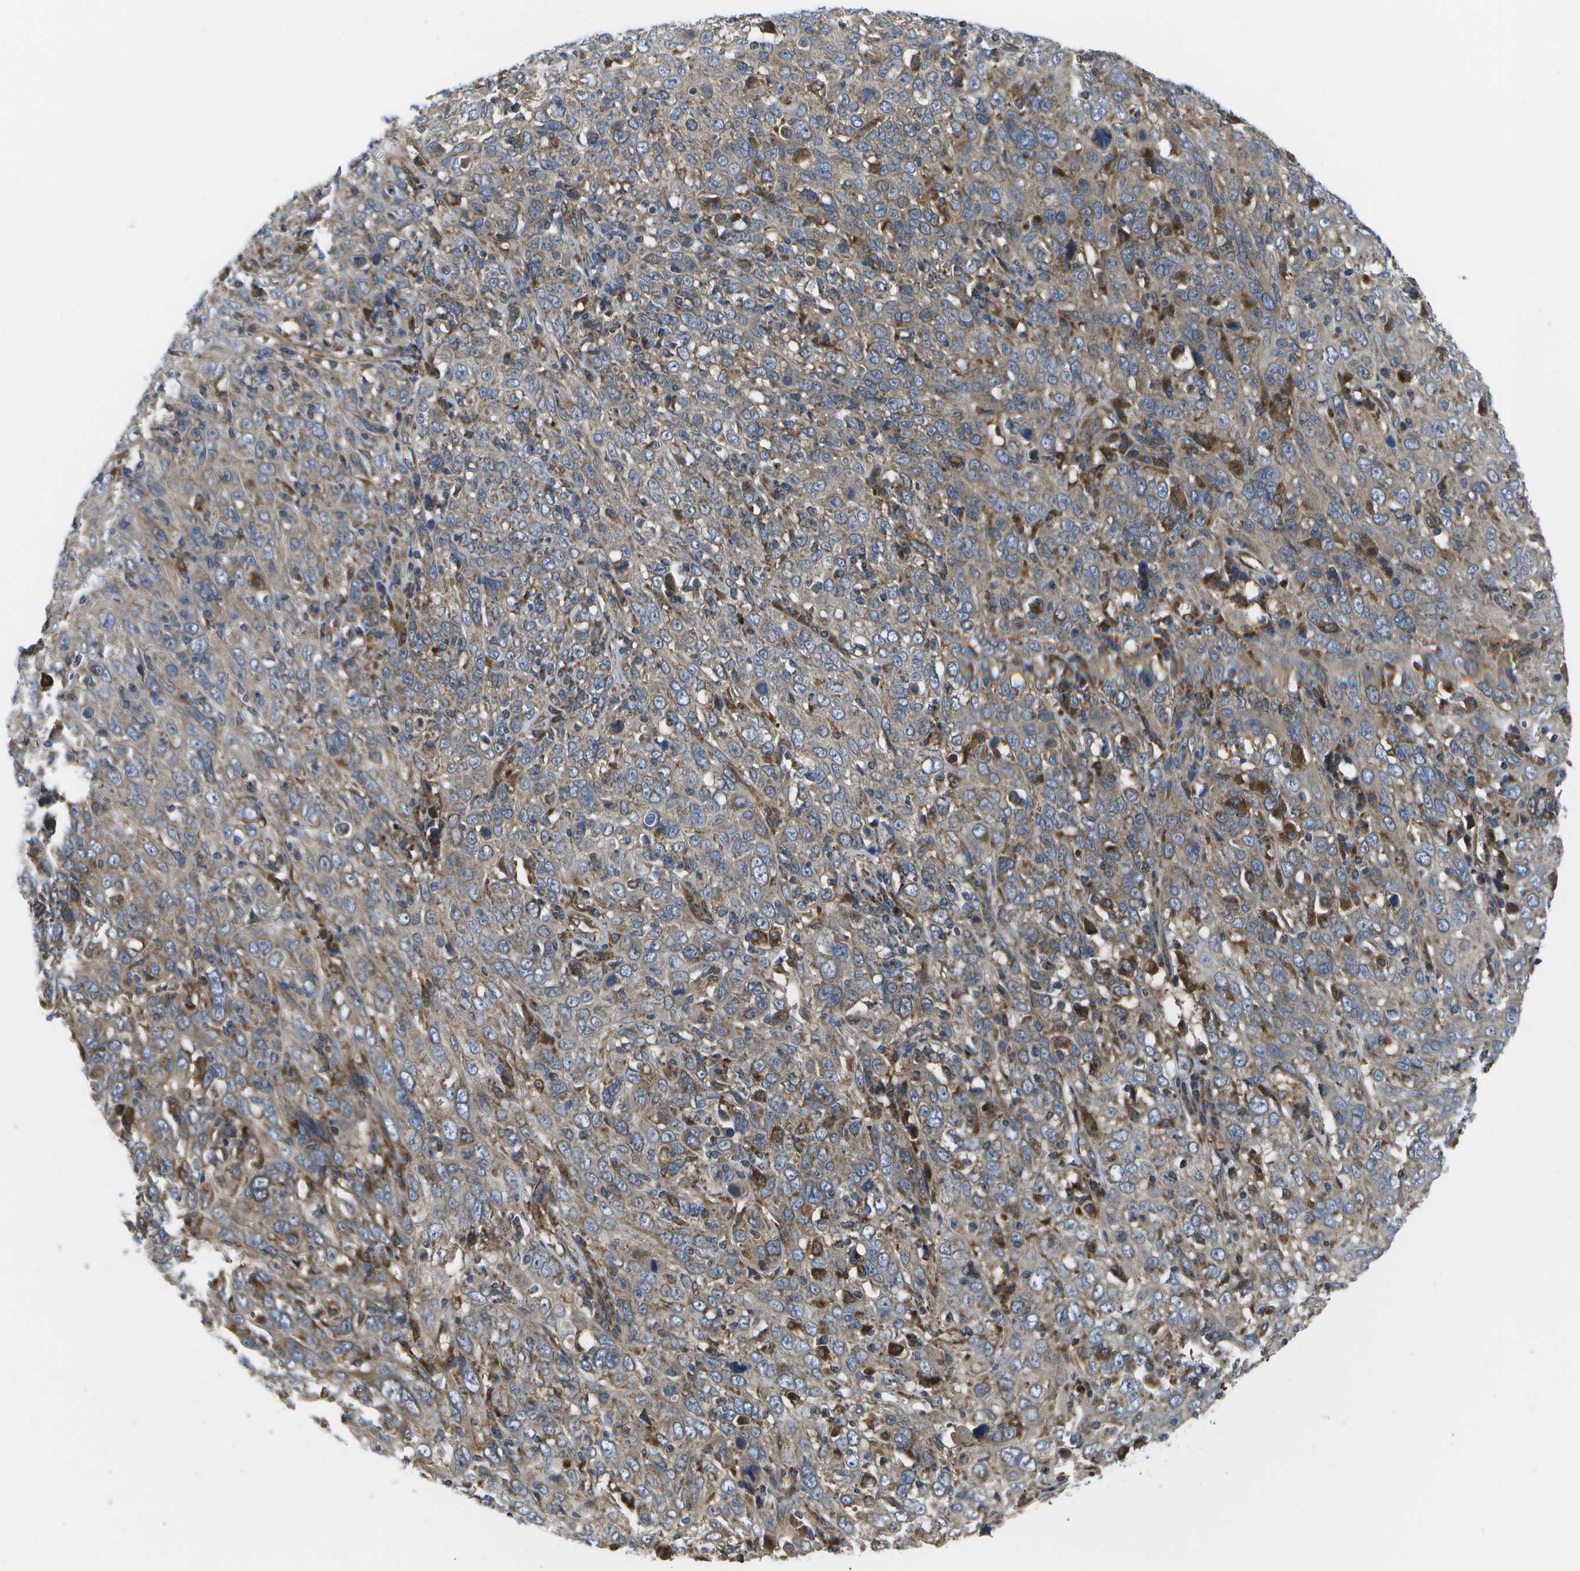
{"staining": {"intensity": "moderate", "quantity": ">75%", "location": "cytoplasmic/membranous"}, "tissue": "cervical cancer", "cell_type": "Tumor cells", "image_type": "cancer", "snomed": [{"axis": "morphology", "description": "Squamous cell carcinoma, NOS"}, {"axis": "topography", "description": "Cervix"}], "caption": "Tumor cells exhibit moderate cytoplasmic/membranous expression in about >75% of cells in squamous cell carcinoma (cervical). (IHC, brightfield microscopy, high magnification).", "gene": "MVK", "patient": {"sex": "female", "age": 46}}